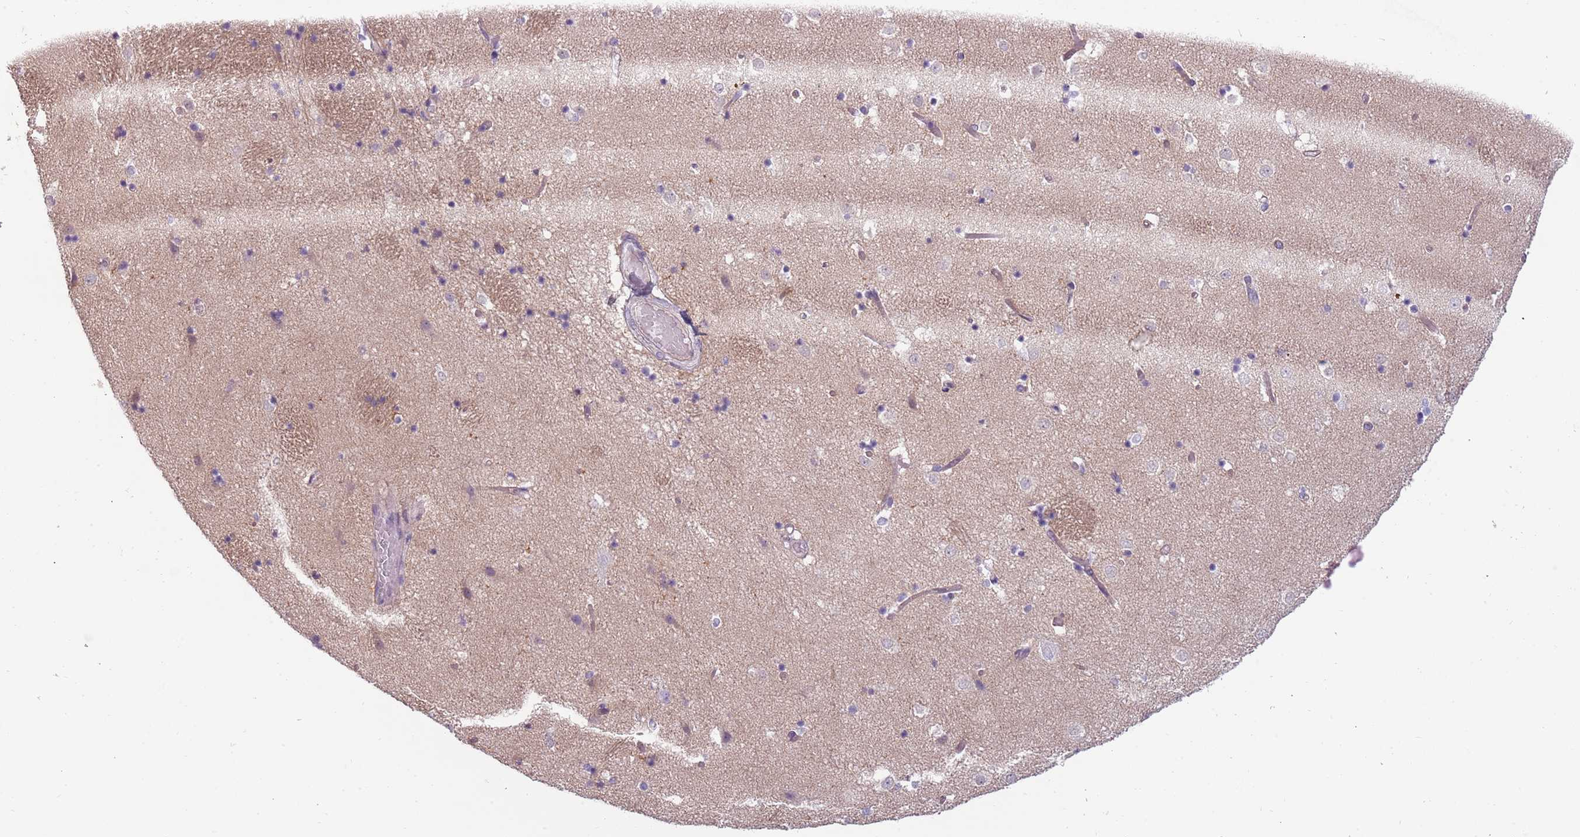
{"staining": {"intensity": "negative", "quantity": "none", "location": "none"}, "tissue": "caudate", "cell_type": "Glial cells", "image_type": "normal", "snomed": [{"axis": "morphology", "description": "Normal tissue, NOS"}, {"axis": "topography", "description": "Lateral ventricle wall"}], "caption": "Immunohistochemistry of unremarkable caudate reveals no expression in glial cells.", "gene": "RFX2", "patient": {"sex": "female", "age": 52}}